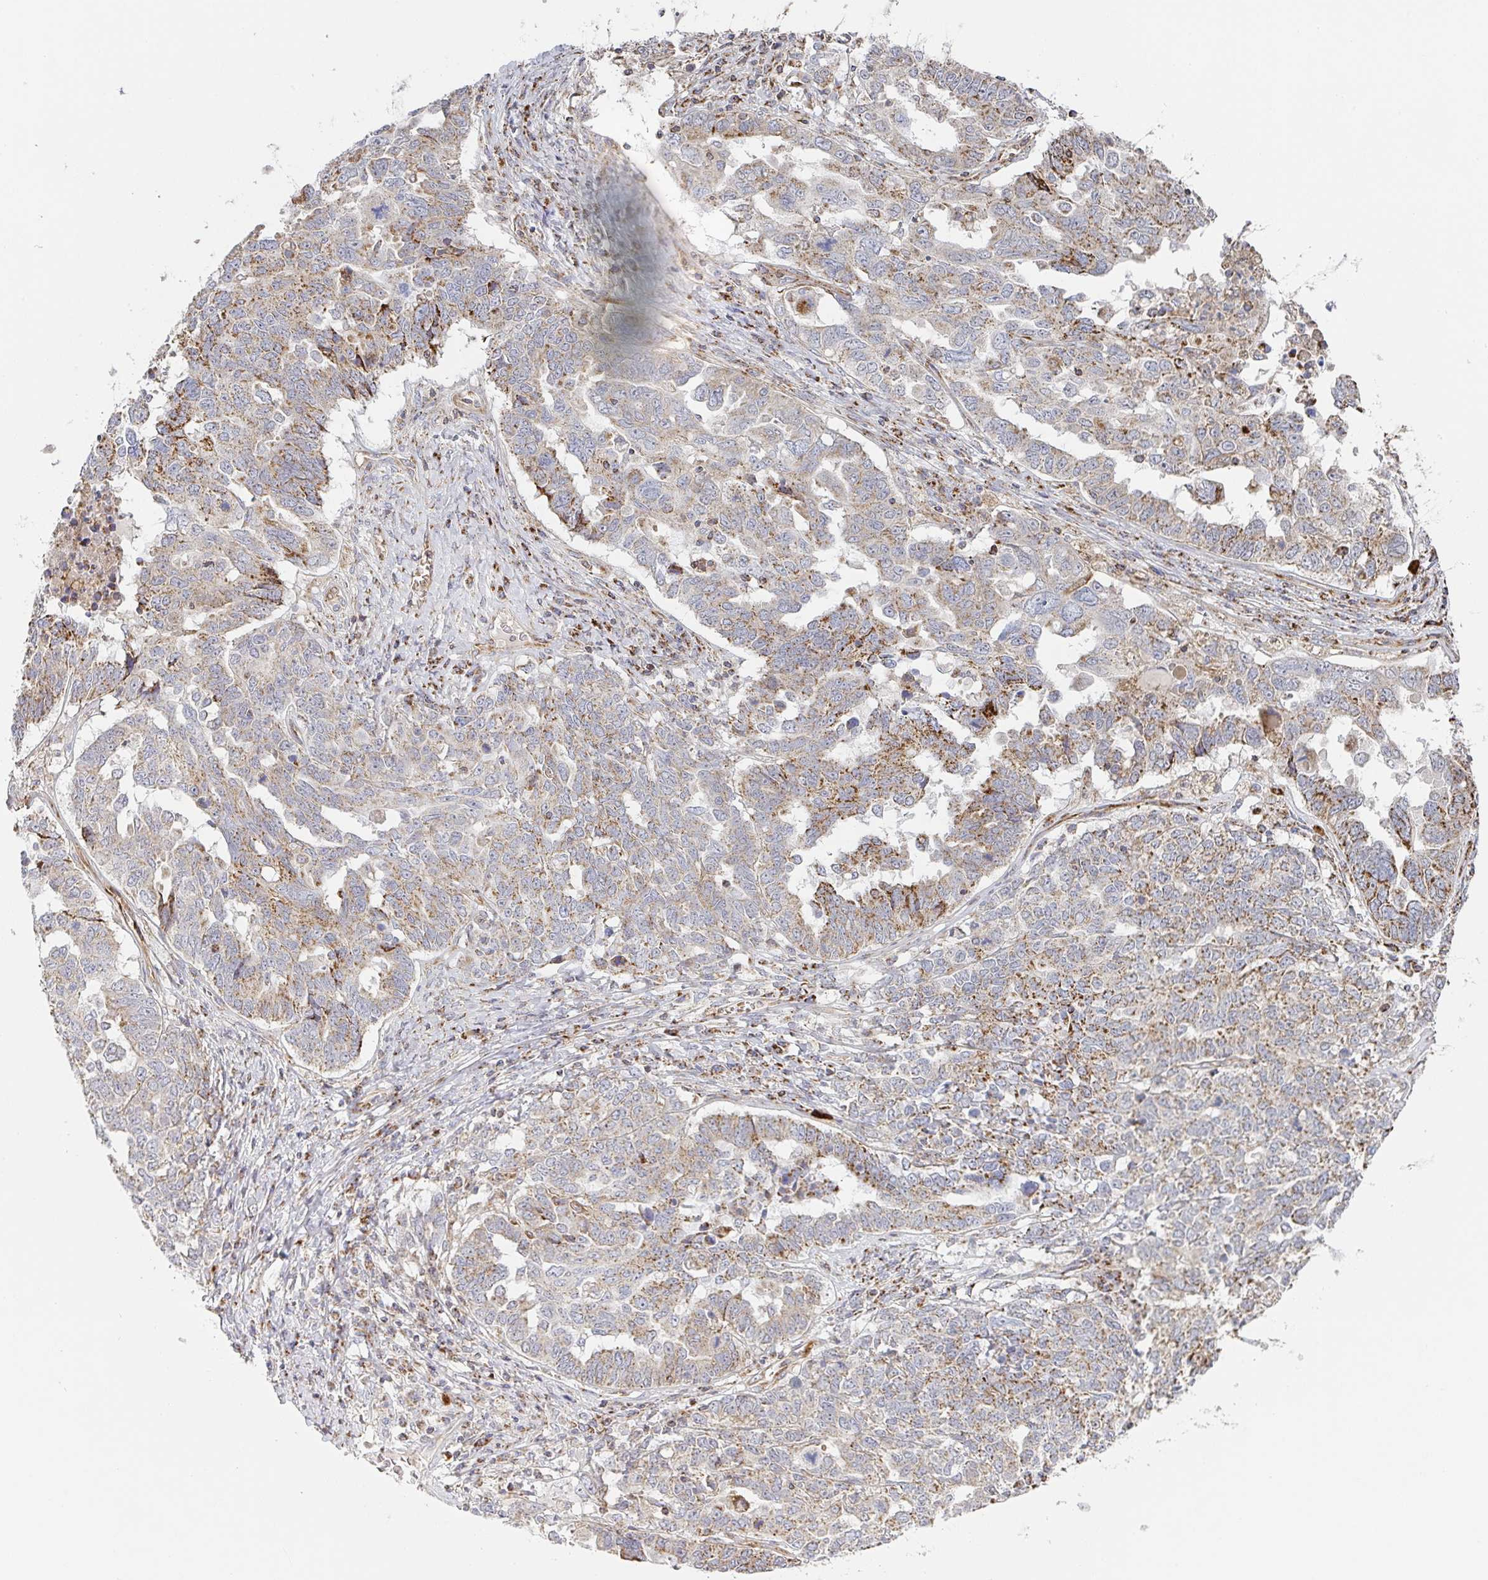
{"staining": {"intensity": "moderate", "quantity": "25%-75%", "location": "cytoplasmic/membranous"}, "tissue": "ovarian cancer", "cell_type": "Tumor cells", "image_type": "cancer", "snomed": [{"axis": "morphology", "description": "Carcinoma, endometroid"}, {"axis": "topography", "description": "Ovary"}], "caption": "Tumor cells exhibit moderate cytoplasmic/membranous positivity in approximately 25%-75% of cells in ovarian cancer.", "gene": "ZNF526", "patient": {"sex": "female", "age": 62}}